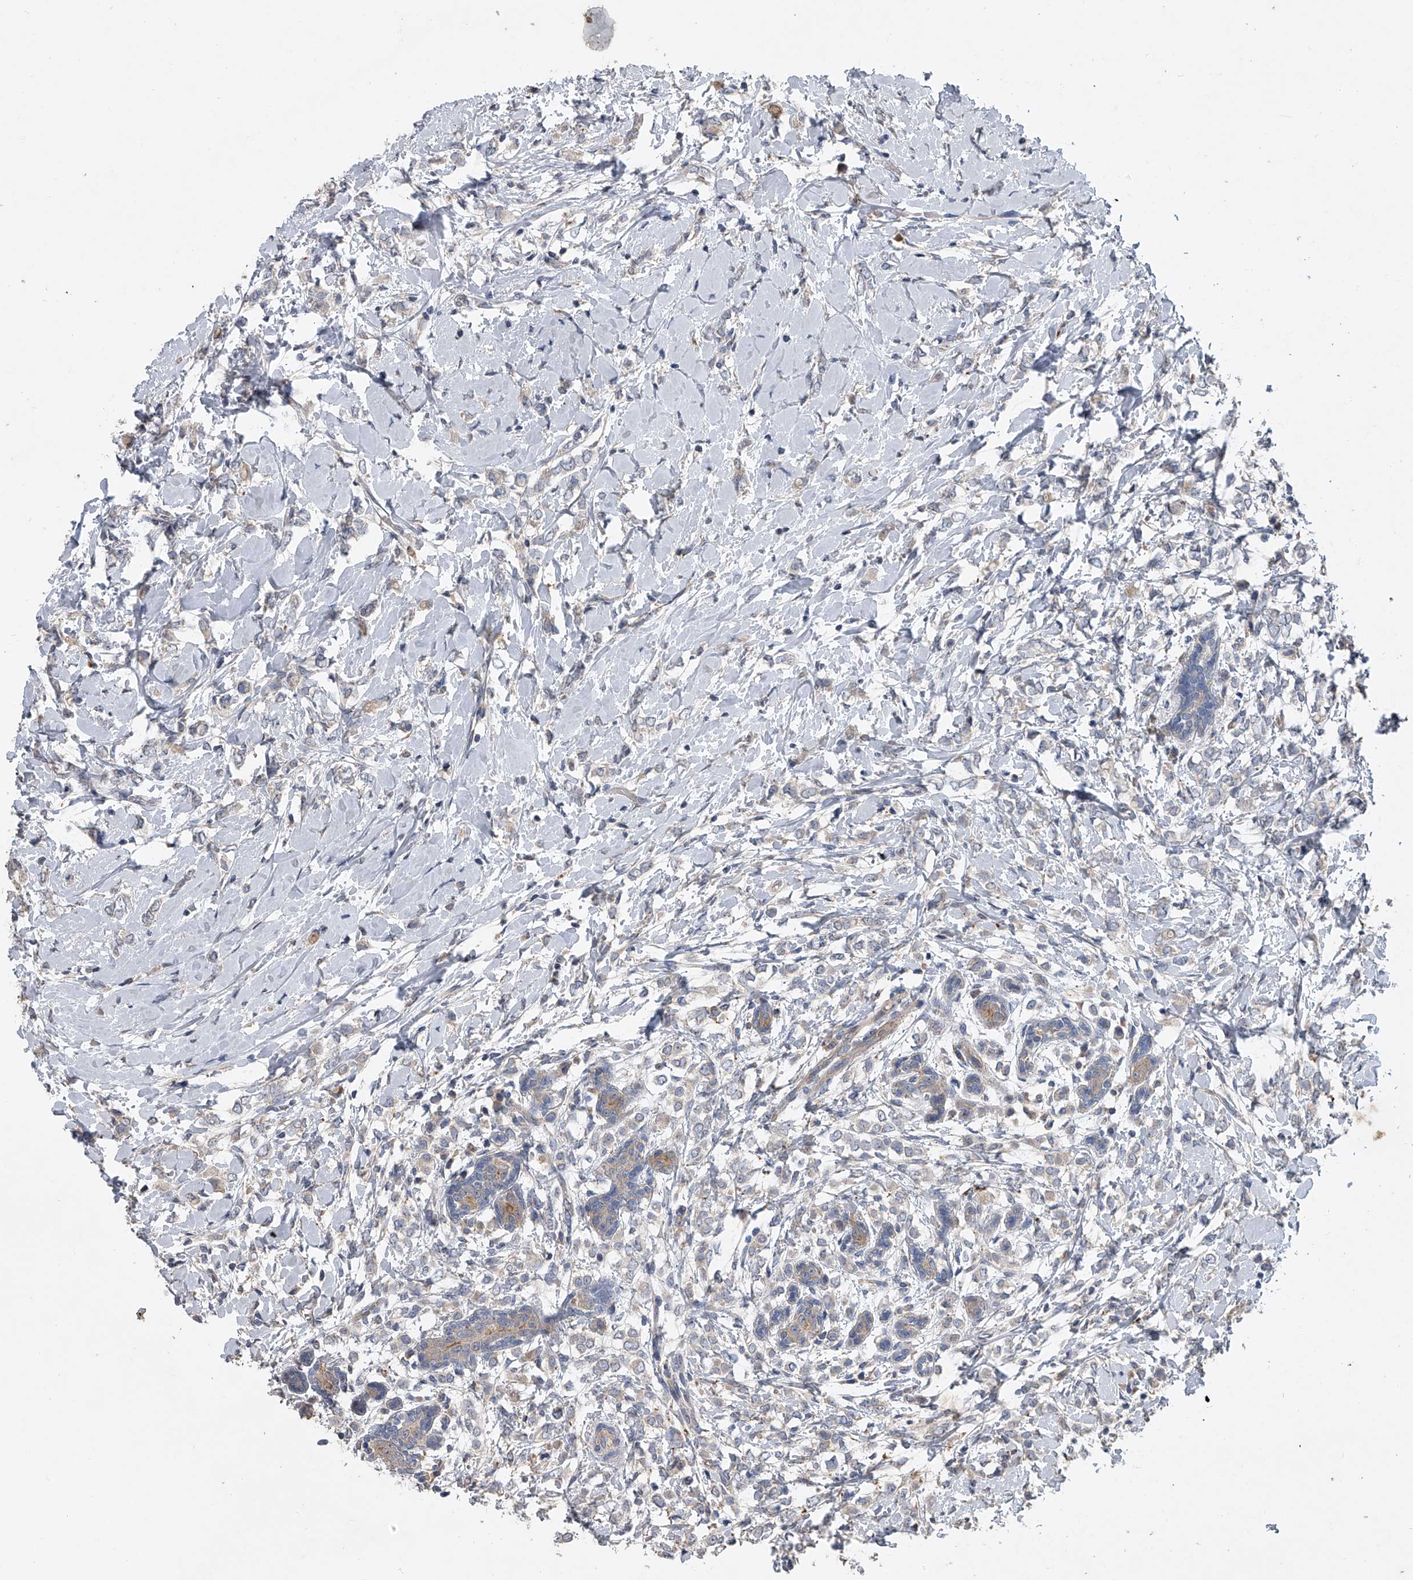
{"staining": {"intensity": "negative", "quantity": "none", "location": "none"}, "tissue": "breast cancer", "cell_type": "Tumor cells", "image_type": "cancer", "snomed": [{"axis": "morphology", "description": "Normal tissue, NOS"}, {"axis": "morphology", "description": "Lobular carcinoma"}, {"axis": "topography", "description": "Breast"}], "caption": "A high-resolution micrograph shows immunohistochemistry staining of breast lobular carcinoma, which reveals no significant staining in tumor cells.", "gene": "DOCK9", "patient": {"sex": "female", "age": 47}}